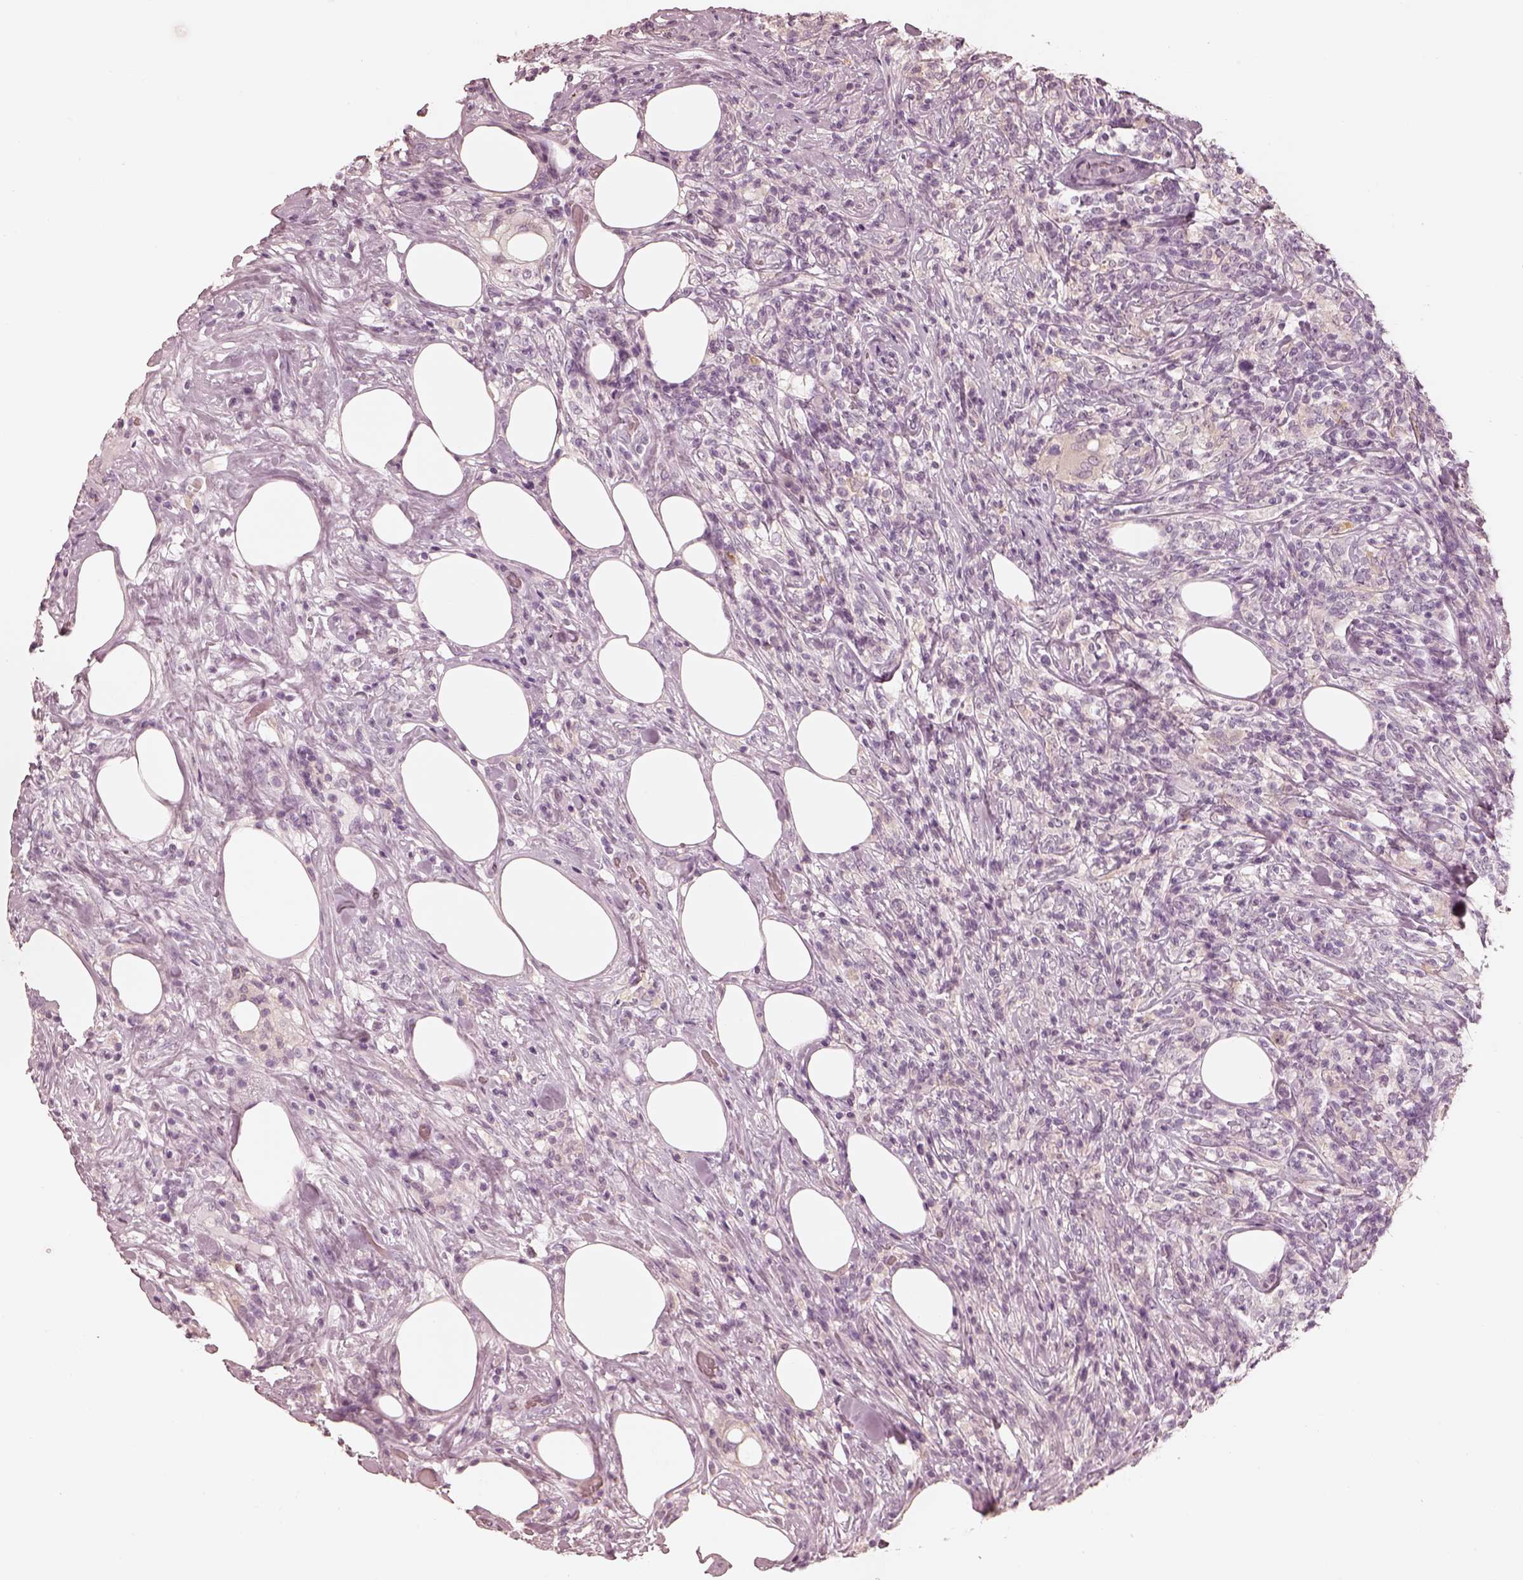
{"staining": {"intensity": "negative", "quantity": "none", "location": "none"}, "tissue": "lymphoma", "cell_type": "Tumor cells", "image_type": "cancer", "snomed": [{"axis": "morphology", "description": "Malignant lymphoma, non-Hodgkin's type, High grade"}, {"axis": "topography", "description": "Lymph node"}], "caption": "Immunohistochemistry (IHC) photomicrograph of neoplastic tissue: human lymphoma stained with DAB shows no significant protein staining in tumor cells.", "gene": "CALR3", "patient": {"sex": "female", "age": 84}}